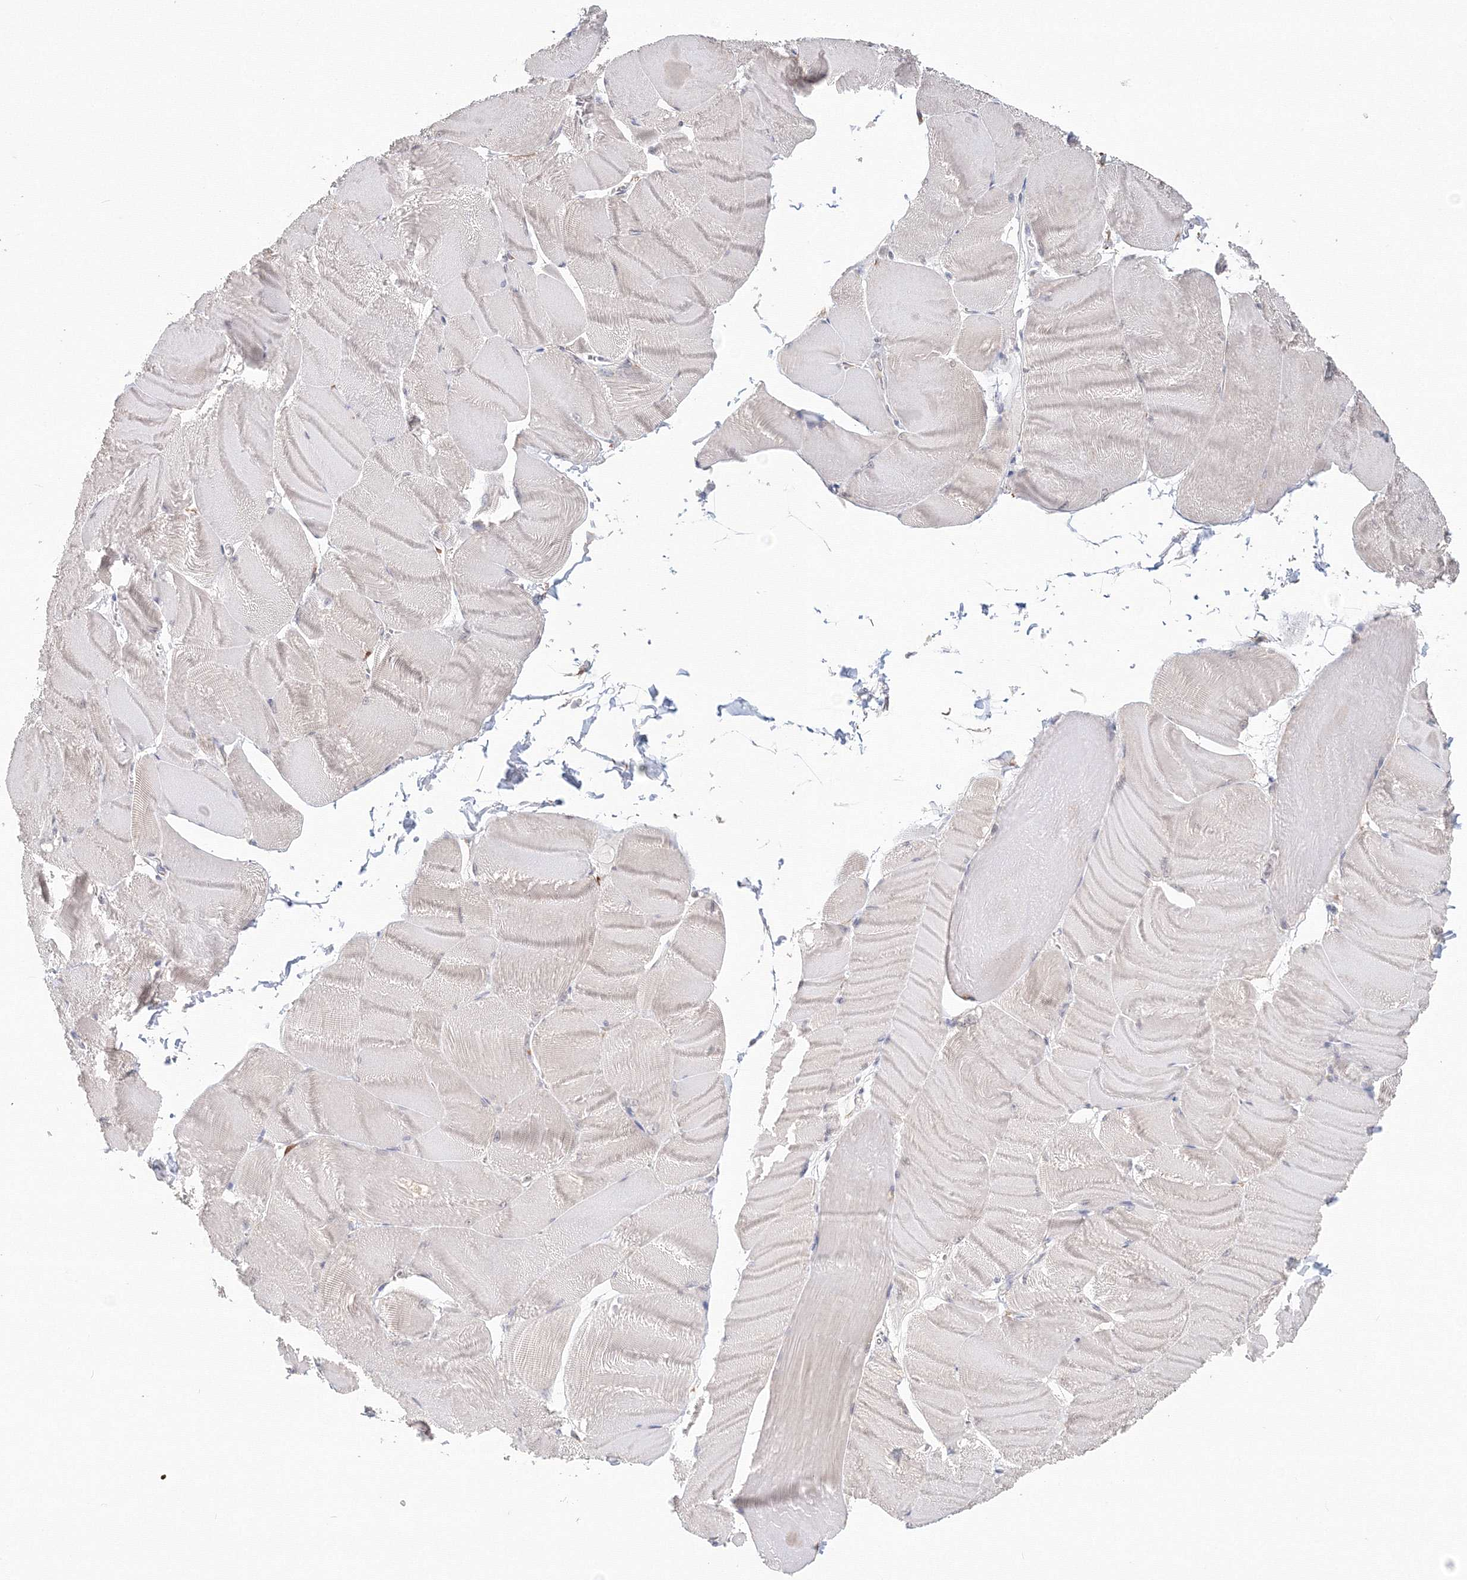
{"staining": {"intensity": "negative", "quantity": "none", "location": "none"}, "tissue": "skeletal muscle", "cell_type": "Myocytes", "image_type": "normal", "snomed": [{"axis": "morphology", "description": "Normal tissue, NOS"}, {"axis": "morphology", "description": "Basal cell carcinoma"}, {"axis": "topography", "description": "Skeletal muscle"}], "caption": "Immunohistochemistry image of unremarkable human skeletal muscle stained for a protein (brown), which demonstrates no positivity in myocytes.", "gene": "DHRS12", "patient": {"sex": "female", "age": 64}}